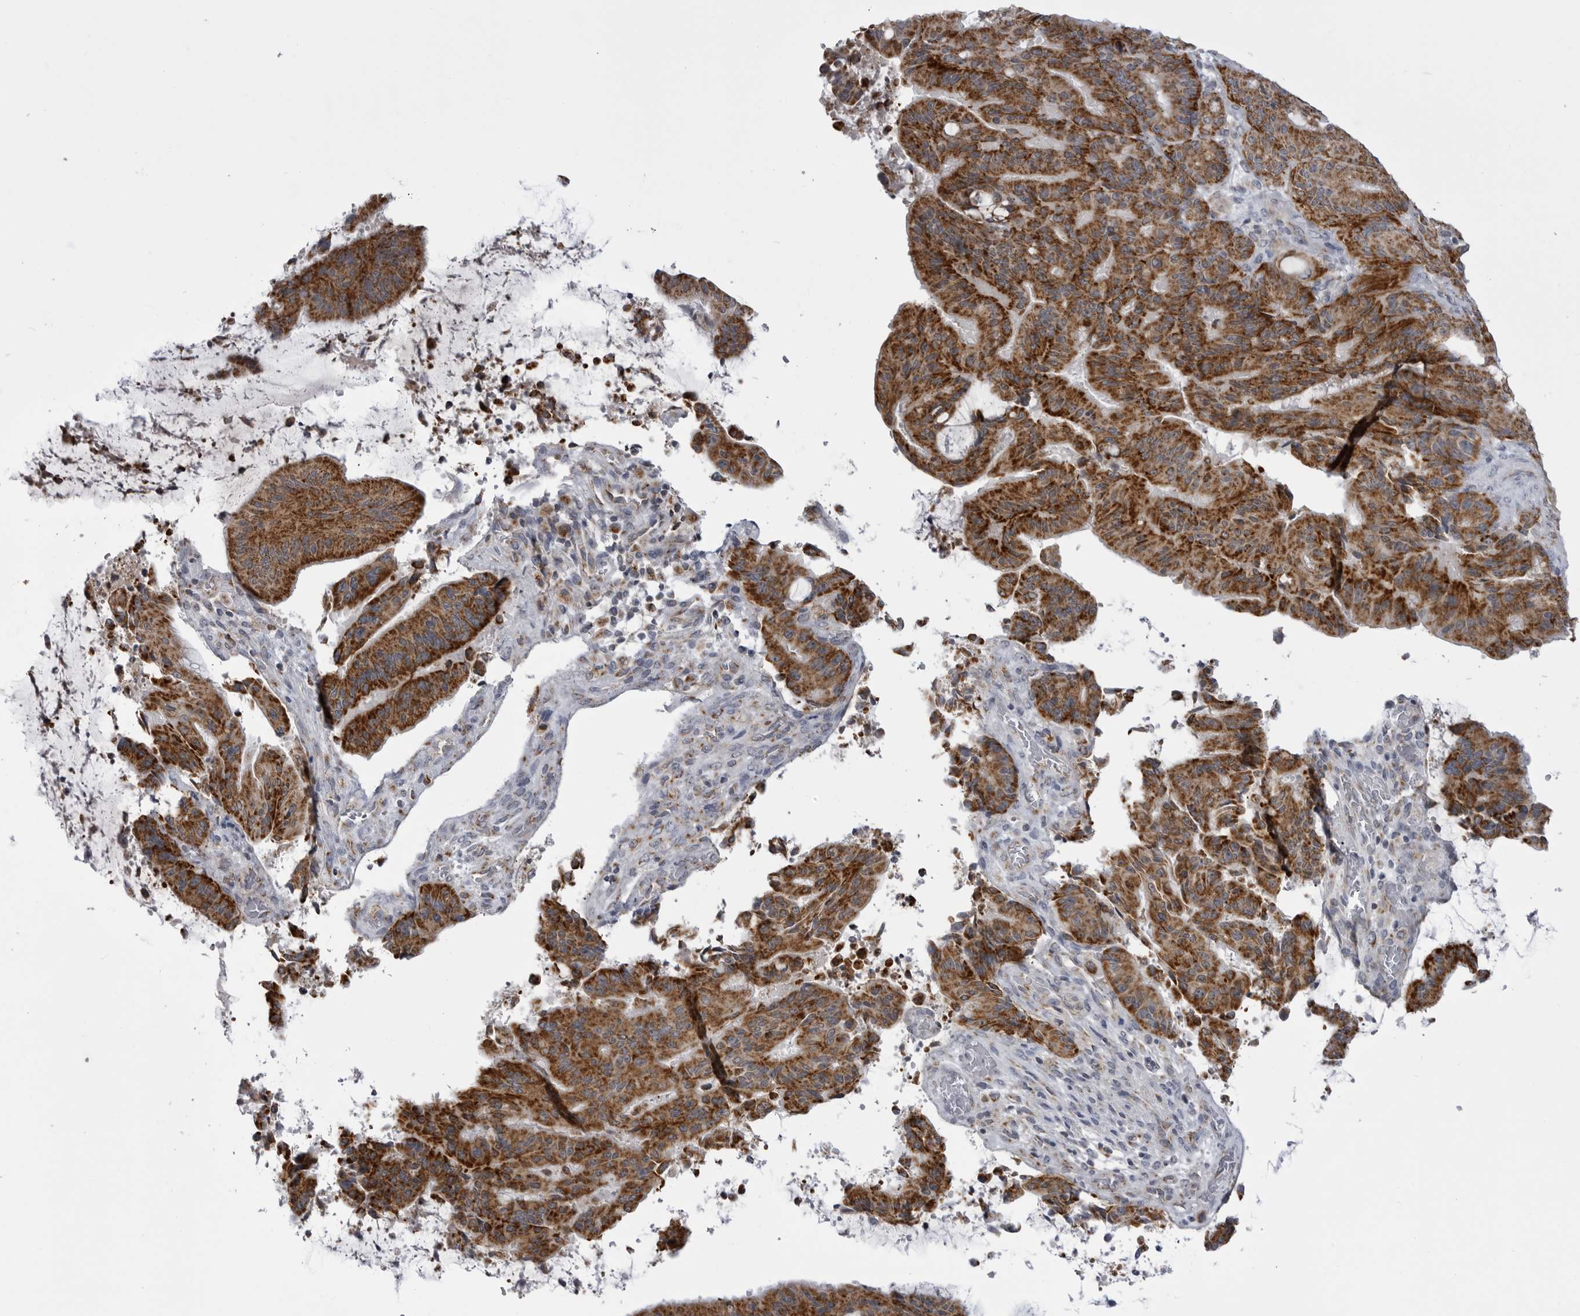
{"staining": {"intensity": "strong", "quantity": ">75%", "location": "cytoplasmic/membranous"}, "tissue": "liver cancer", "cell_type": "Tumor cells", "image_type": "cancer", "snomed": [{"axis": "morphology", "description": "Normal tissue, NOS"}, {"axis": "morphology", "description": "Cholangiocarcinoma"}, {"axis": "topography", "description": "Liver"}, {"axis": "topography", "description": "Peripheral nerve tissue"}], "caption": "Protein expression analysis of liver cancer (cholangiocarcinoma) reveals strong cytoplasmic/membranous staining in approximately >75% of tumor cells.", "gene": "FH", "patient": {"sex": "female", "age": 73}}